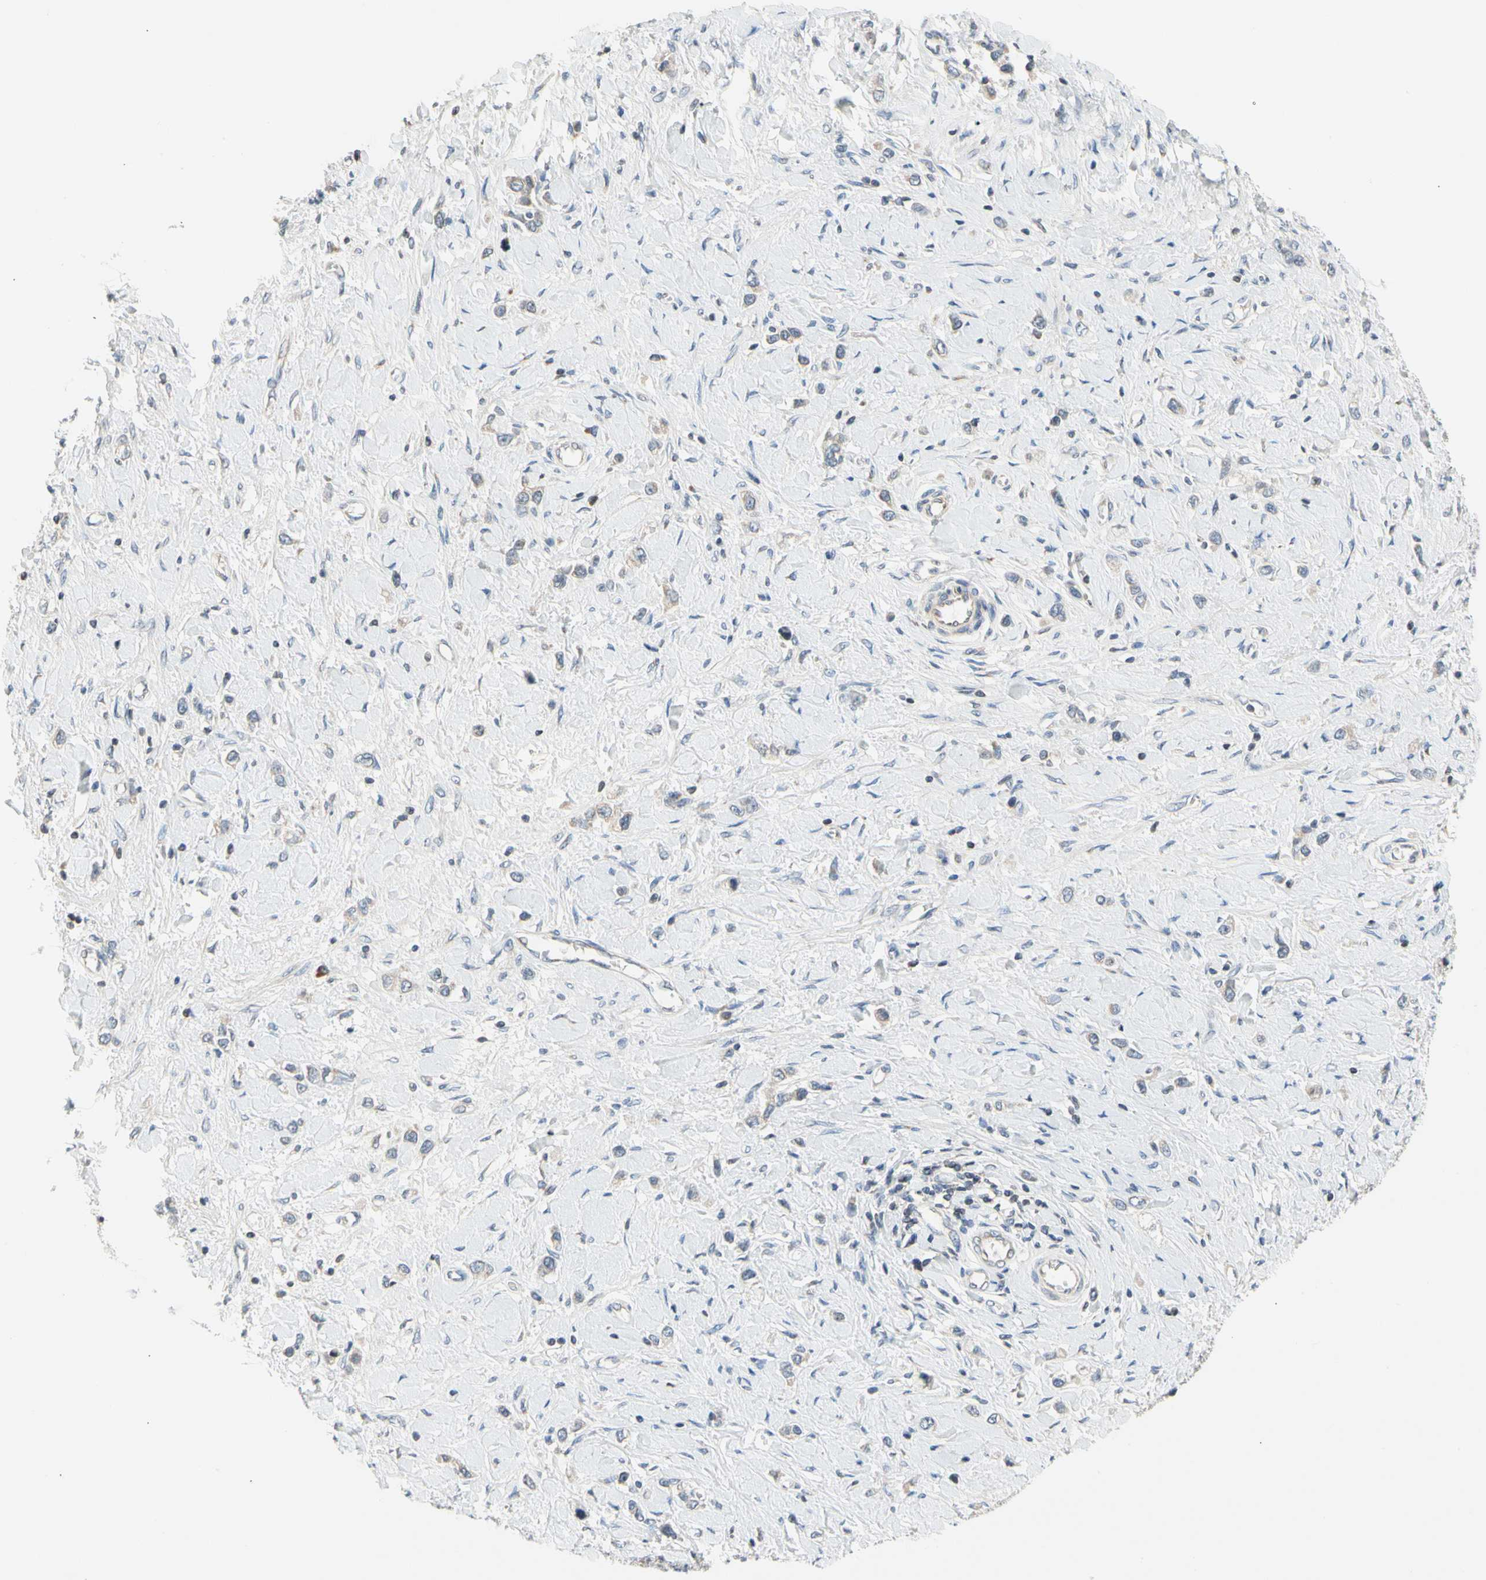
{"staining": {"intensity": "weak", "quantity": "<25%", "location": "cytoplasmic/membranous"}, "tissue": "stomach cancer", "cell_type": "Tumor cells", "image_type": "cancer", "snomed": [{"axis": "morphology", "description": "Normal tissue, NOS"}, {"axis": "morphology", "description": "Adenocarcinoma, NOS"}, {"axis": "topography", "description": "Stomach, upper"}, {"axis": "topography", "description": "Stomach"}], "caption": "The IHC histopathology image has no significant positivity in tumor cells of stomach cancer (adenocarcinoma) tissue.", "gene": "SOX30", "patient": {"sex": "female", "age": 65}}